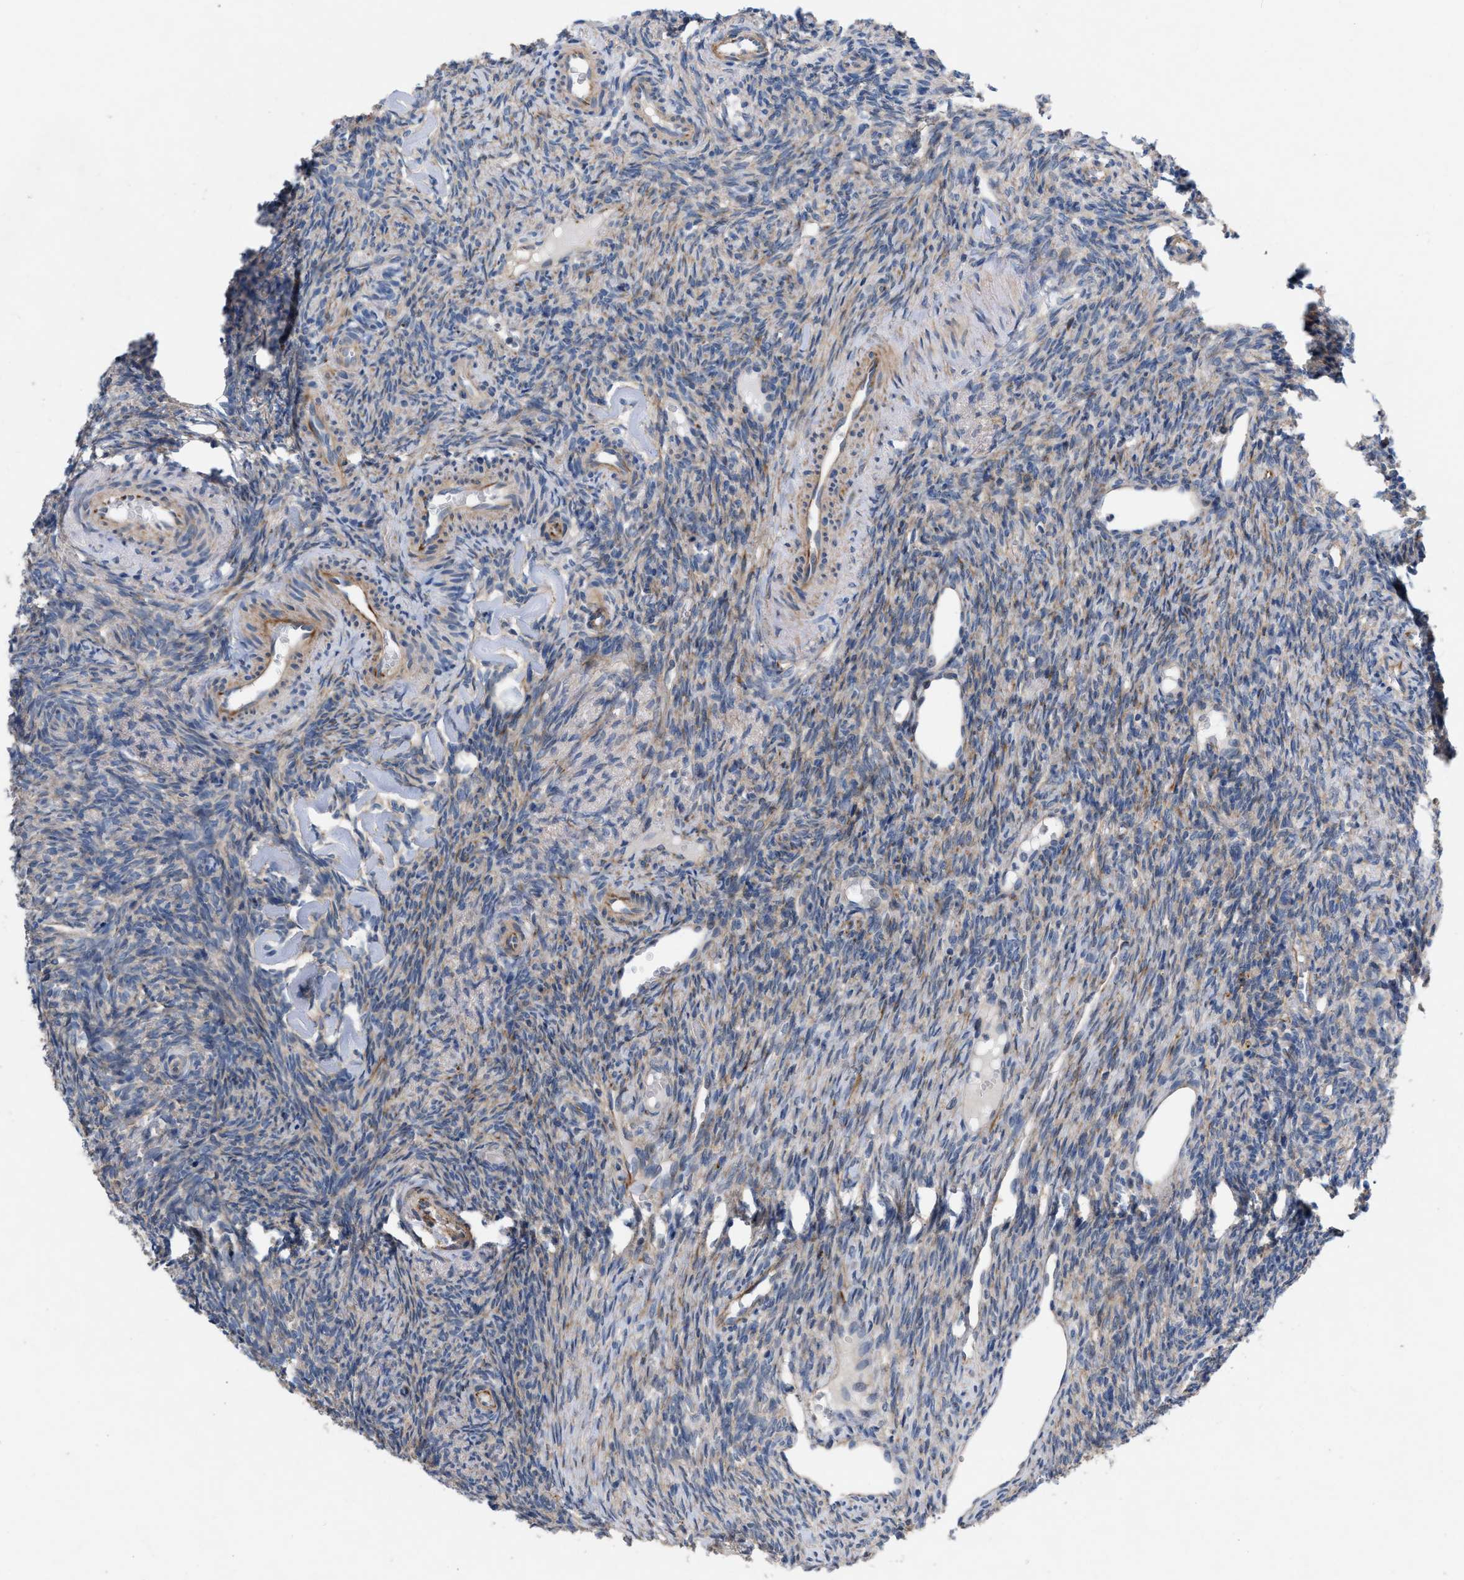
{"staining": {"intensity": "weak", "quantity": "25%-75%", "location": "cytoplasmic/membranous"}, "tissue": "ovary", "cell_type": "Follicle cells", "image_type": "normal", "snomed": [{"axis": "morphology", "description": "Normal tissue, NOS"}, {"axis": "topography", "description": "Ovary"}], "caption": "High-magnification brightfield microscopy of normal ovary stained with DAB (brown) and counterstained with hematoxylin (blue). follicle cells exhibit weak cytoplasmic/membranous staining is present in approximately25%-75% of cells.", "gene": "TMEM131", "patient": {"sex": "female", "age": 41}}